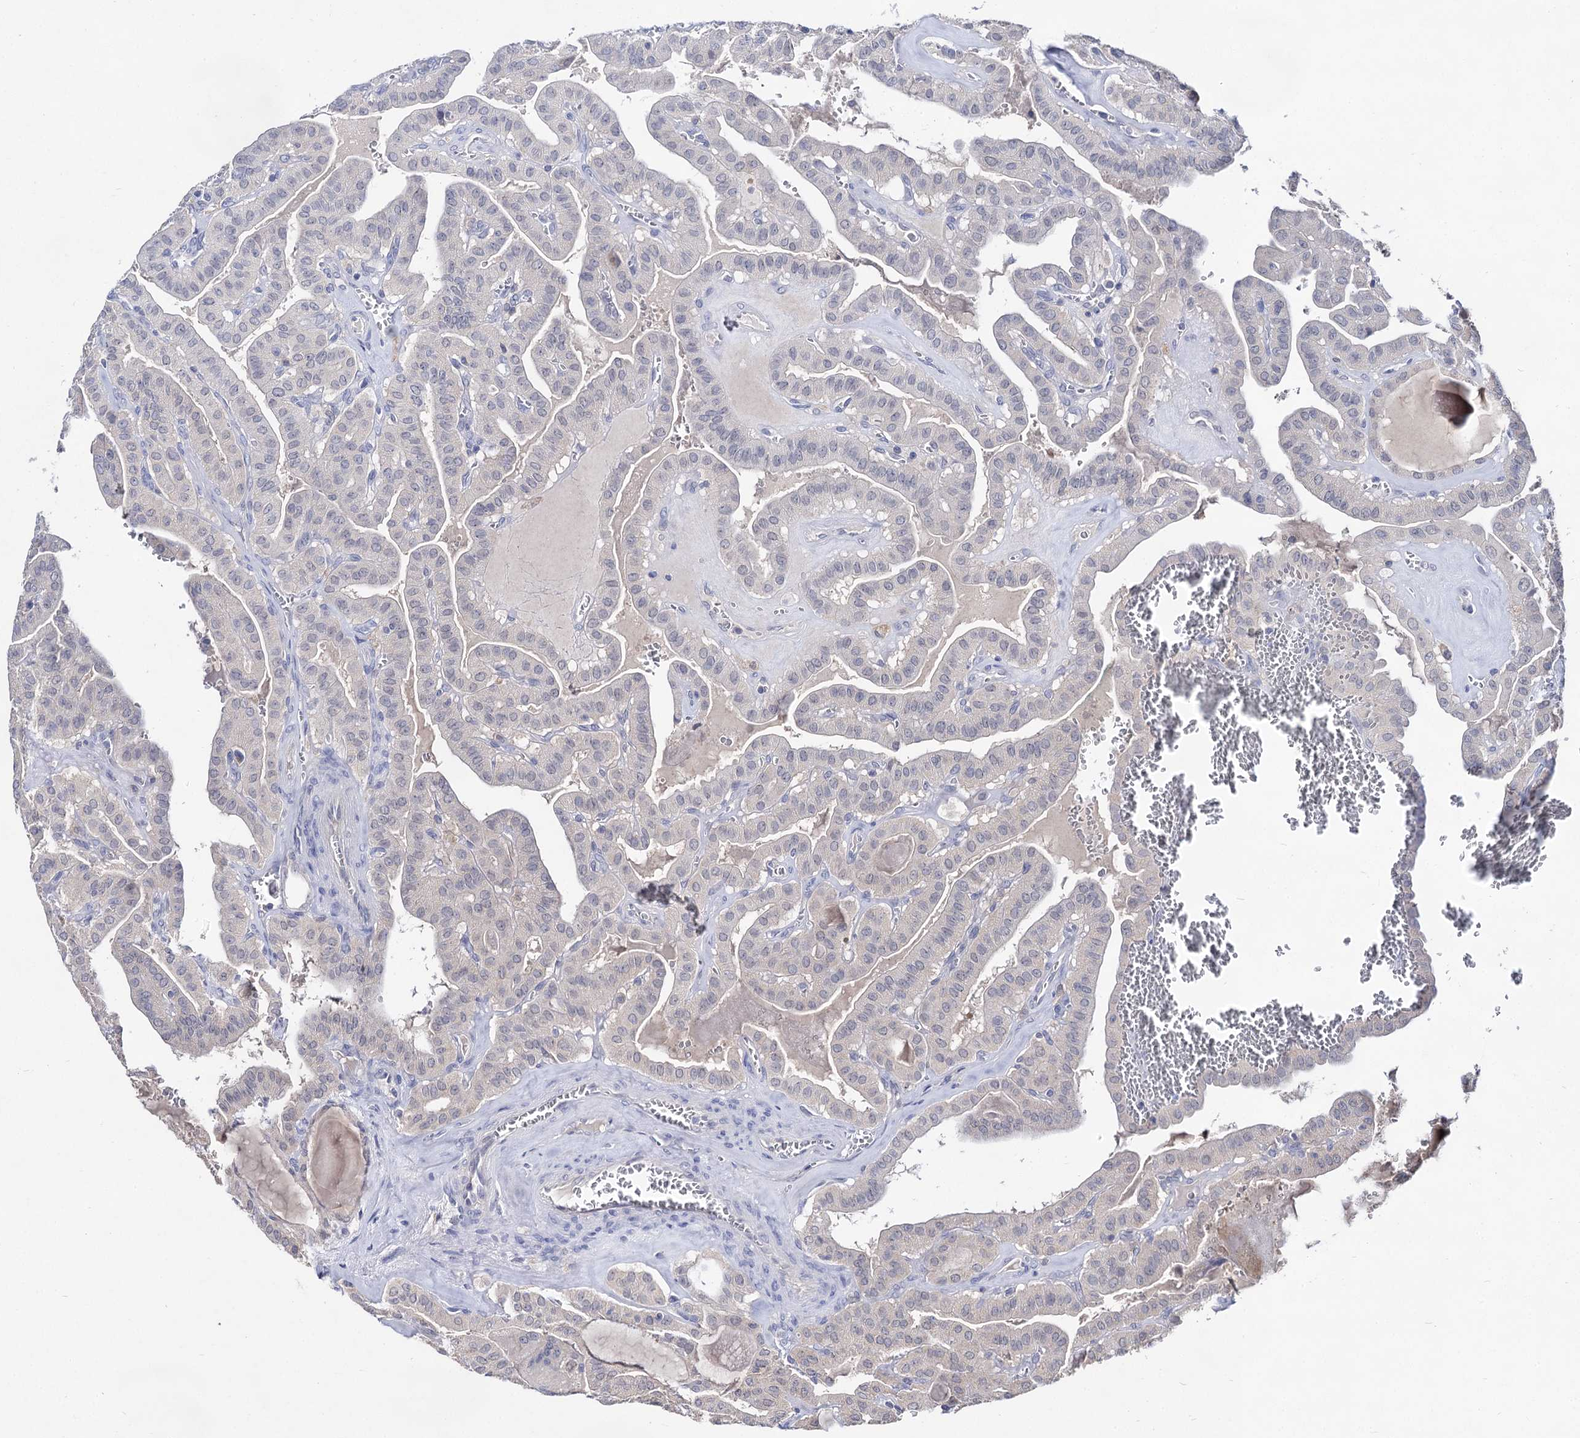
{"staining": {"intensity": "negative", "quantity": "none", "location": "none"}, "tissue": "thyroid cancer", "cell_type": "Tumor cells", "image_type": "cancer", "snomed": [{"axis": "morphology", "description": "Papillary adenocarcinoma, NOS"}, {"axis": "topography", "description": "Thyroid gland"}], "caption": "The micrograph reveals no staining of tumor cells in thyroid cancer (papillary adenocarcinoma). The staining was performed using DAB (3,3'-diaminobenzidine) to visualize the protein expression in brown, while the nuclei were stained in blue with hematoxylin (Magnification: 20x).", "gene": "ACTR6", "patient": {"sex": "male", "age": 52}}